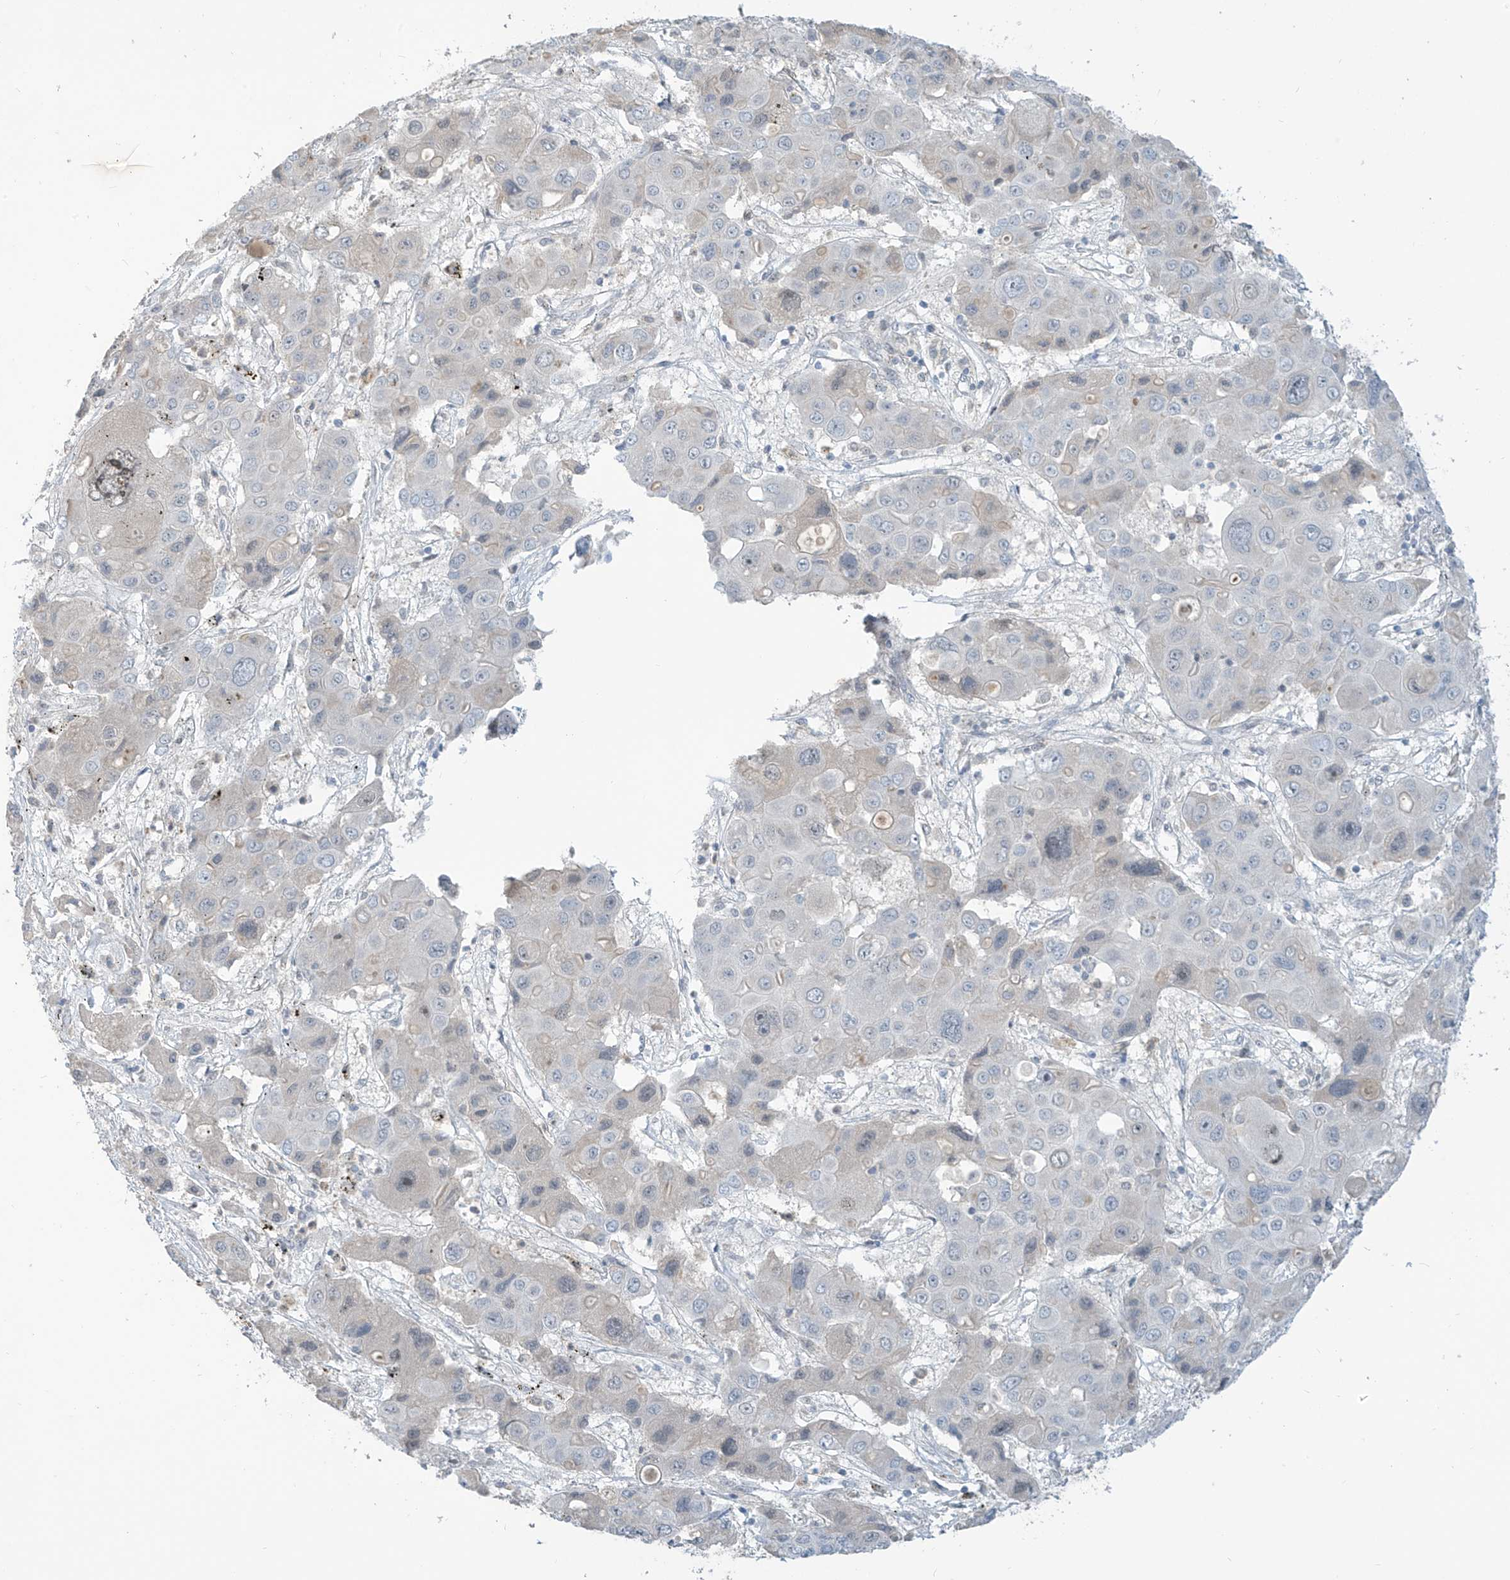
{"staining": {"intensity": "negative", "quantity": "none", "location": "none"}, "tissue": "liver cancer", "cell_type": "Tumor cells", "image_type": "cancer", "snomed": [{"axis": "morphology", "description": "Cholangiocarcinoma"}, {"axis": "topography", "description": "Liver"}], "caption": "A high-resolution micrograph shows immunohistochemistry (IHC) staining of cholangiocarcinoma (liver), which exhibits no significant staining in tumor cells.", "gene": "METAP1D", "patient": {"sex": "male", "age": 67}}